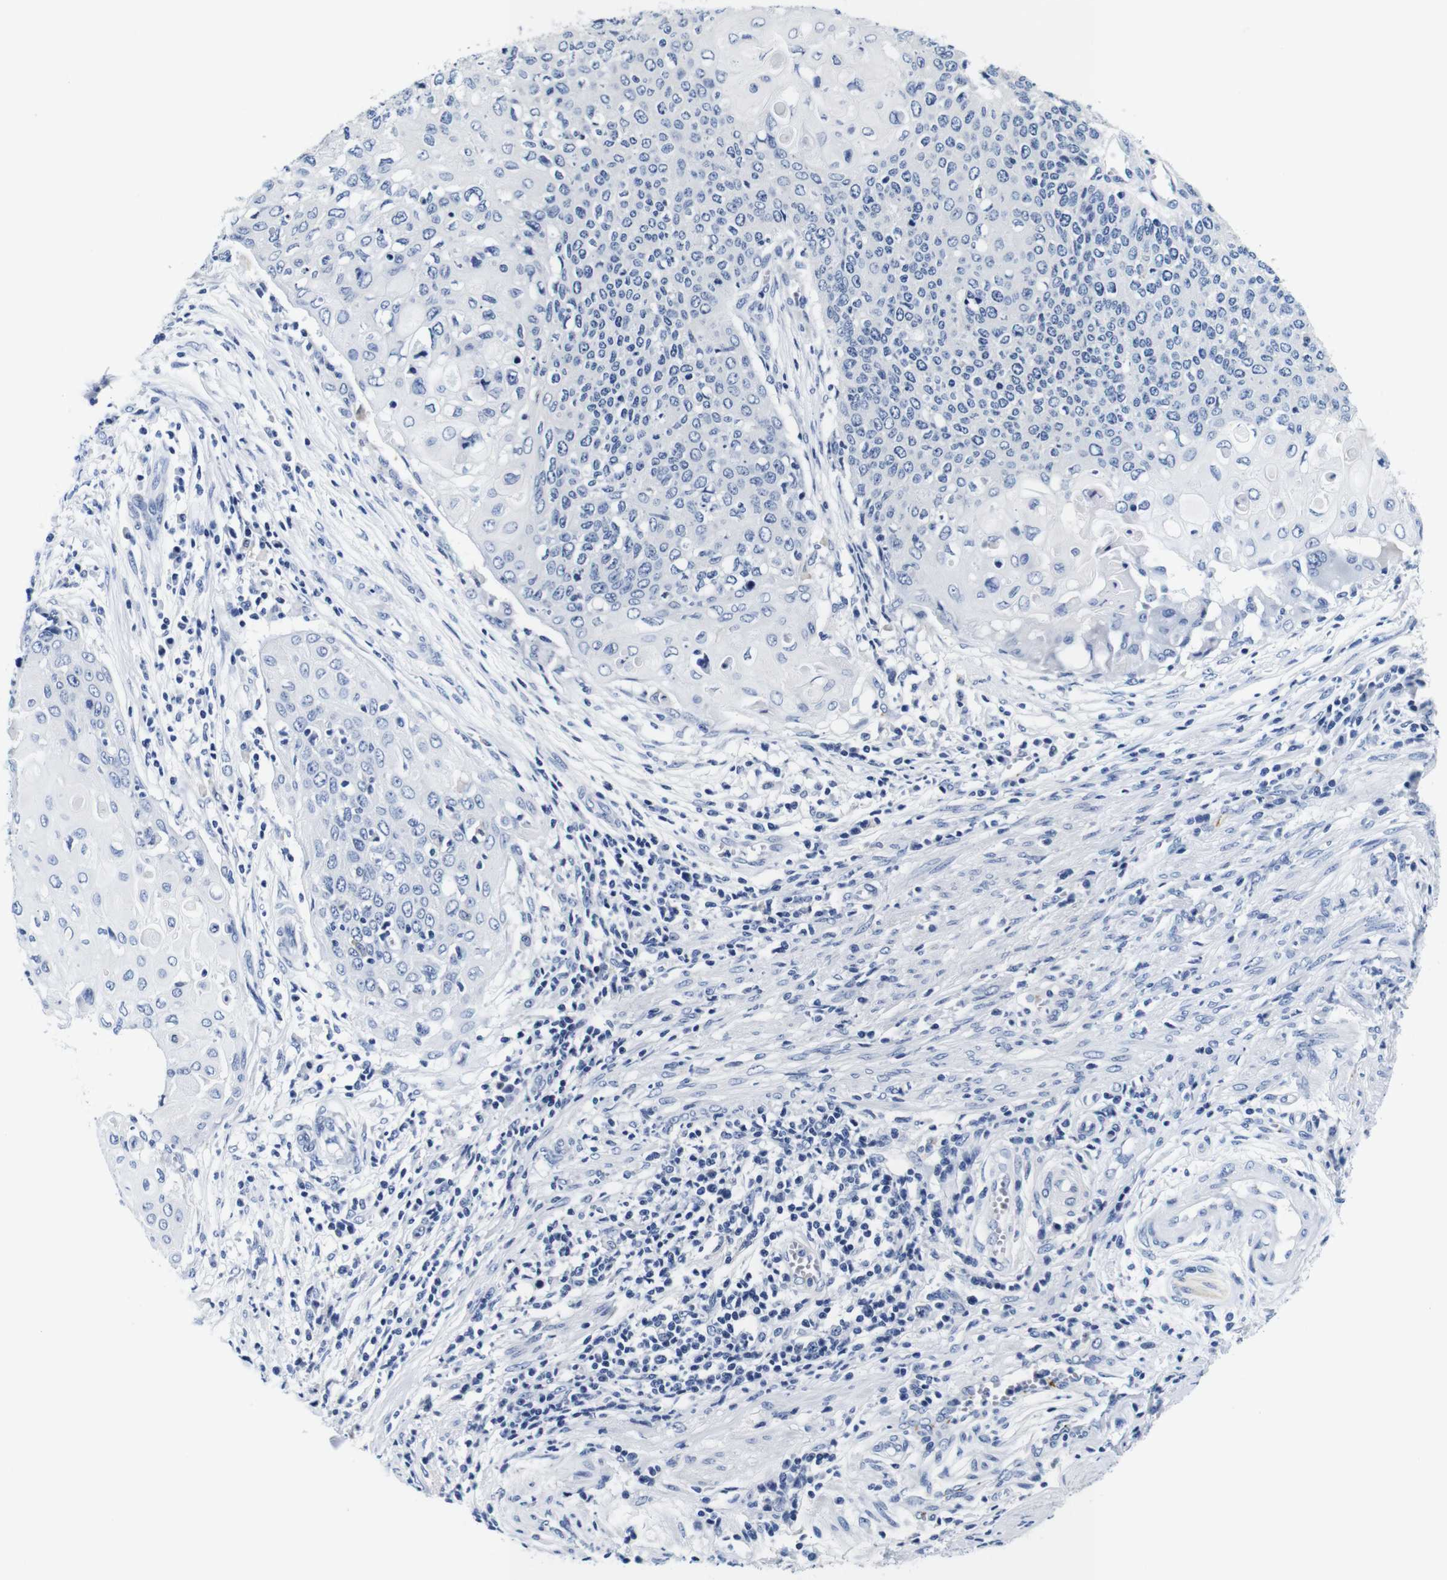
{"staining": {"intensity": "negative", "quantity": "none", "location": "none"}, "tissue": "cervical cancer", "cell_type": "Tumor cells", "image_type": "cancer", "snomed": [{"axis": "morphology", "description": "Squamous cell carcinoma, NOS"}, {"axis": "topography", "description": "Cervix"}], "caption": "Tumor cells are negative for brown protein staining in cervical squamous cell carcinoma.", "gene": "GP1BA", "patient": {"sex": "female", "age": 39}}